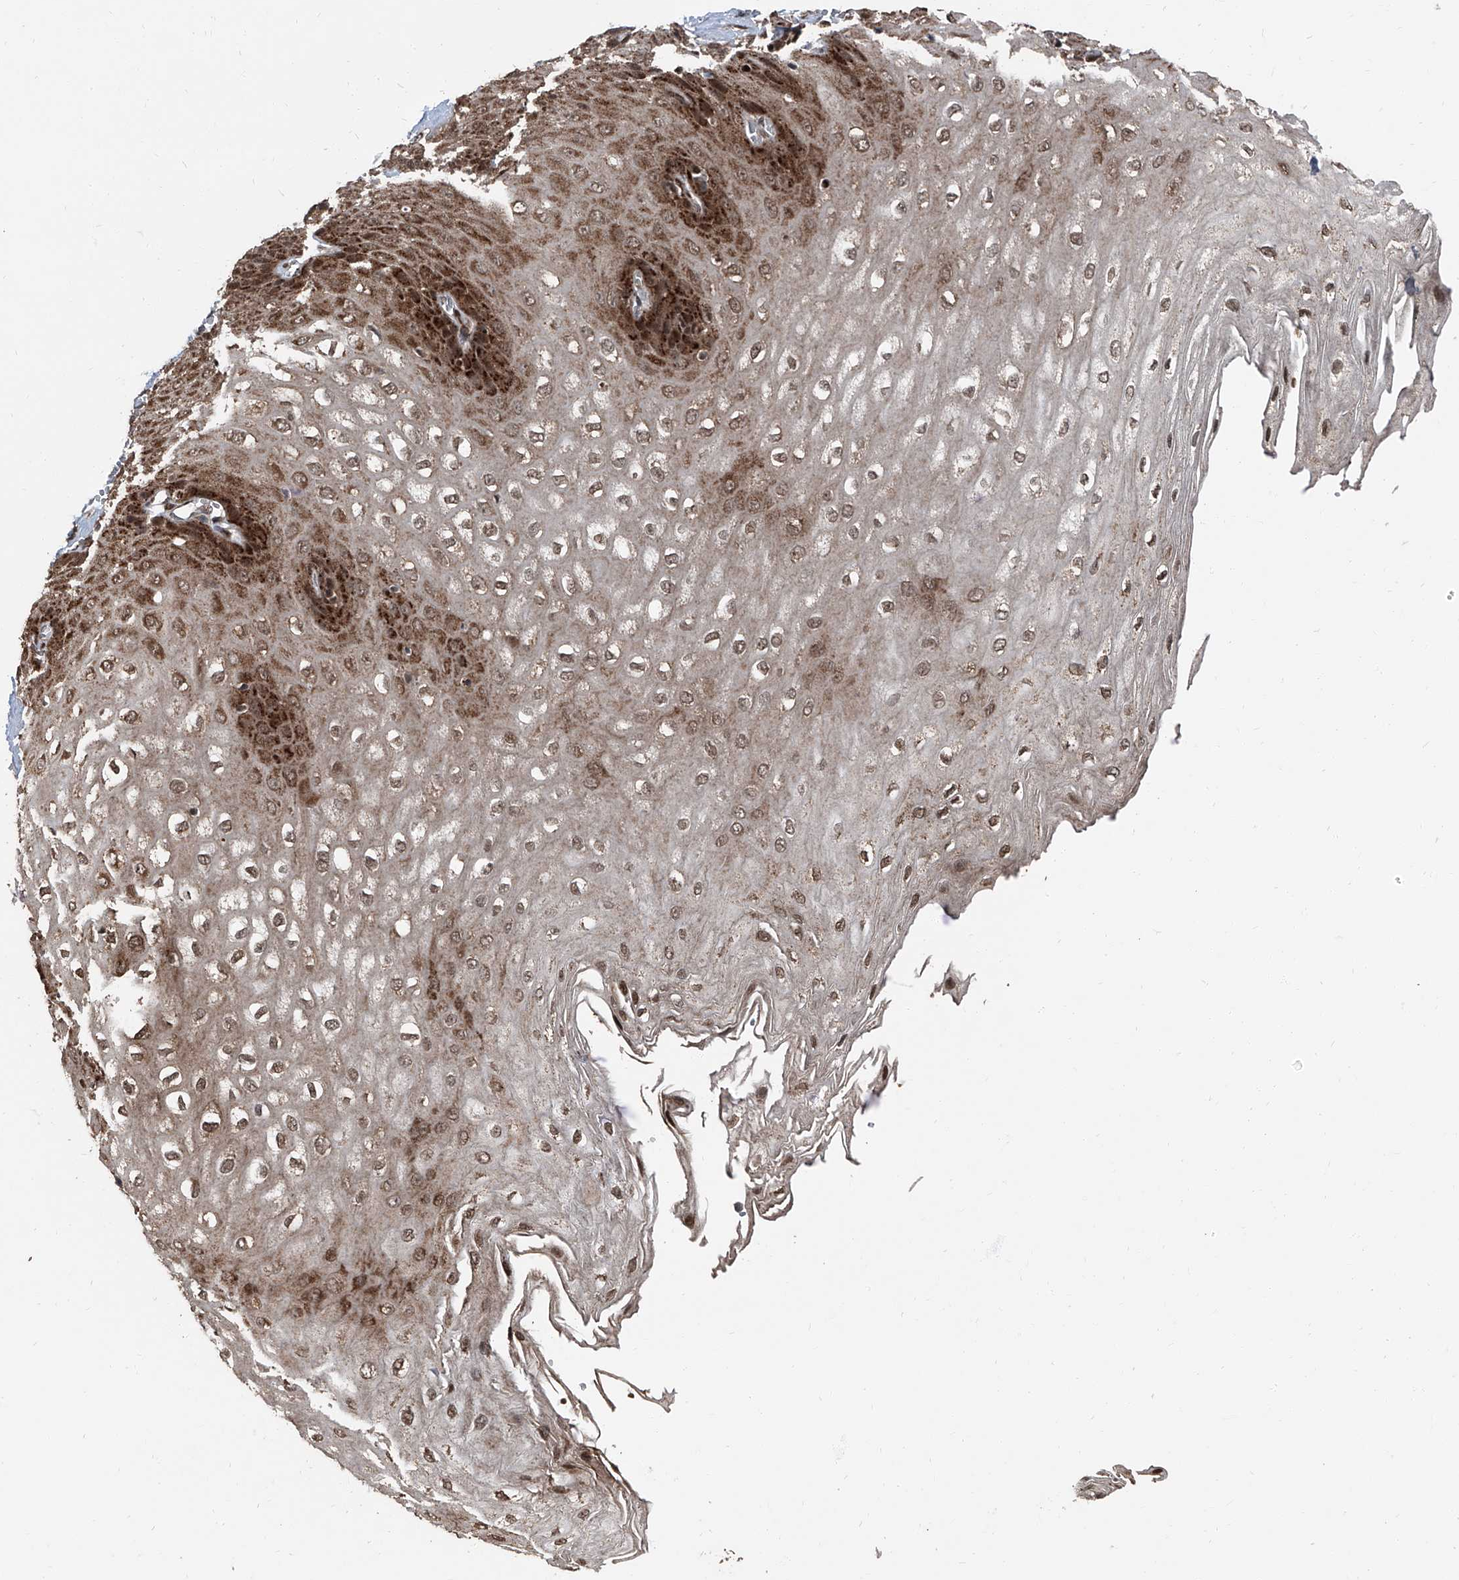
{"staining": {"intensity": "strong", "quantity": ">75%", "location": "cytoplasmic/membranous,nuclear"}, "tissue": "esophagus", "cell_type": "Squamous epithelial cells", "image_type": "normal", "snomed": [{"axis": "morphology", "description": "Normal tissue, NOS"}, {"axis": "topography", "description": "Esophagus"}], "caption": "Protein staining displays strong cytoplasmic/membranous,nuclear expression in approximately >75% of squamous epithelial cells in unremarkable esophagus.", "gene": "FKBP5", "patient": {"sex": "male", "age": 60}}